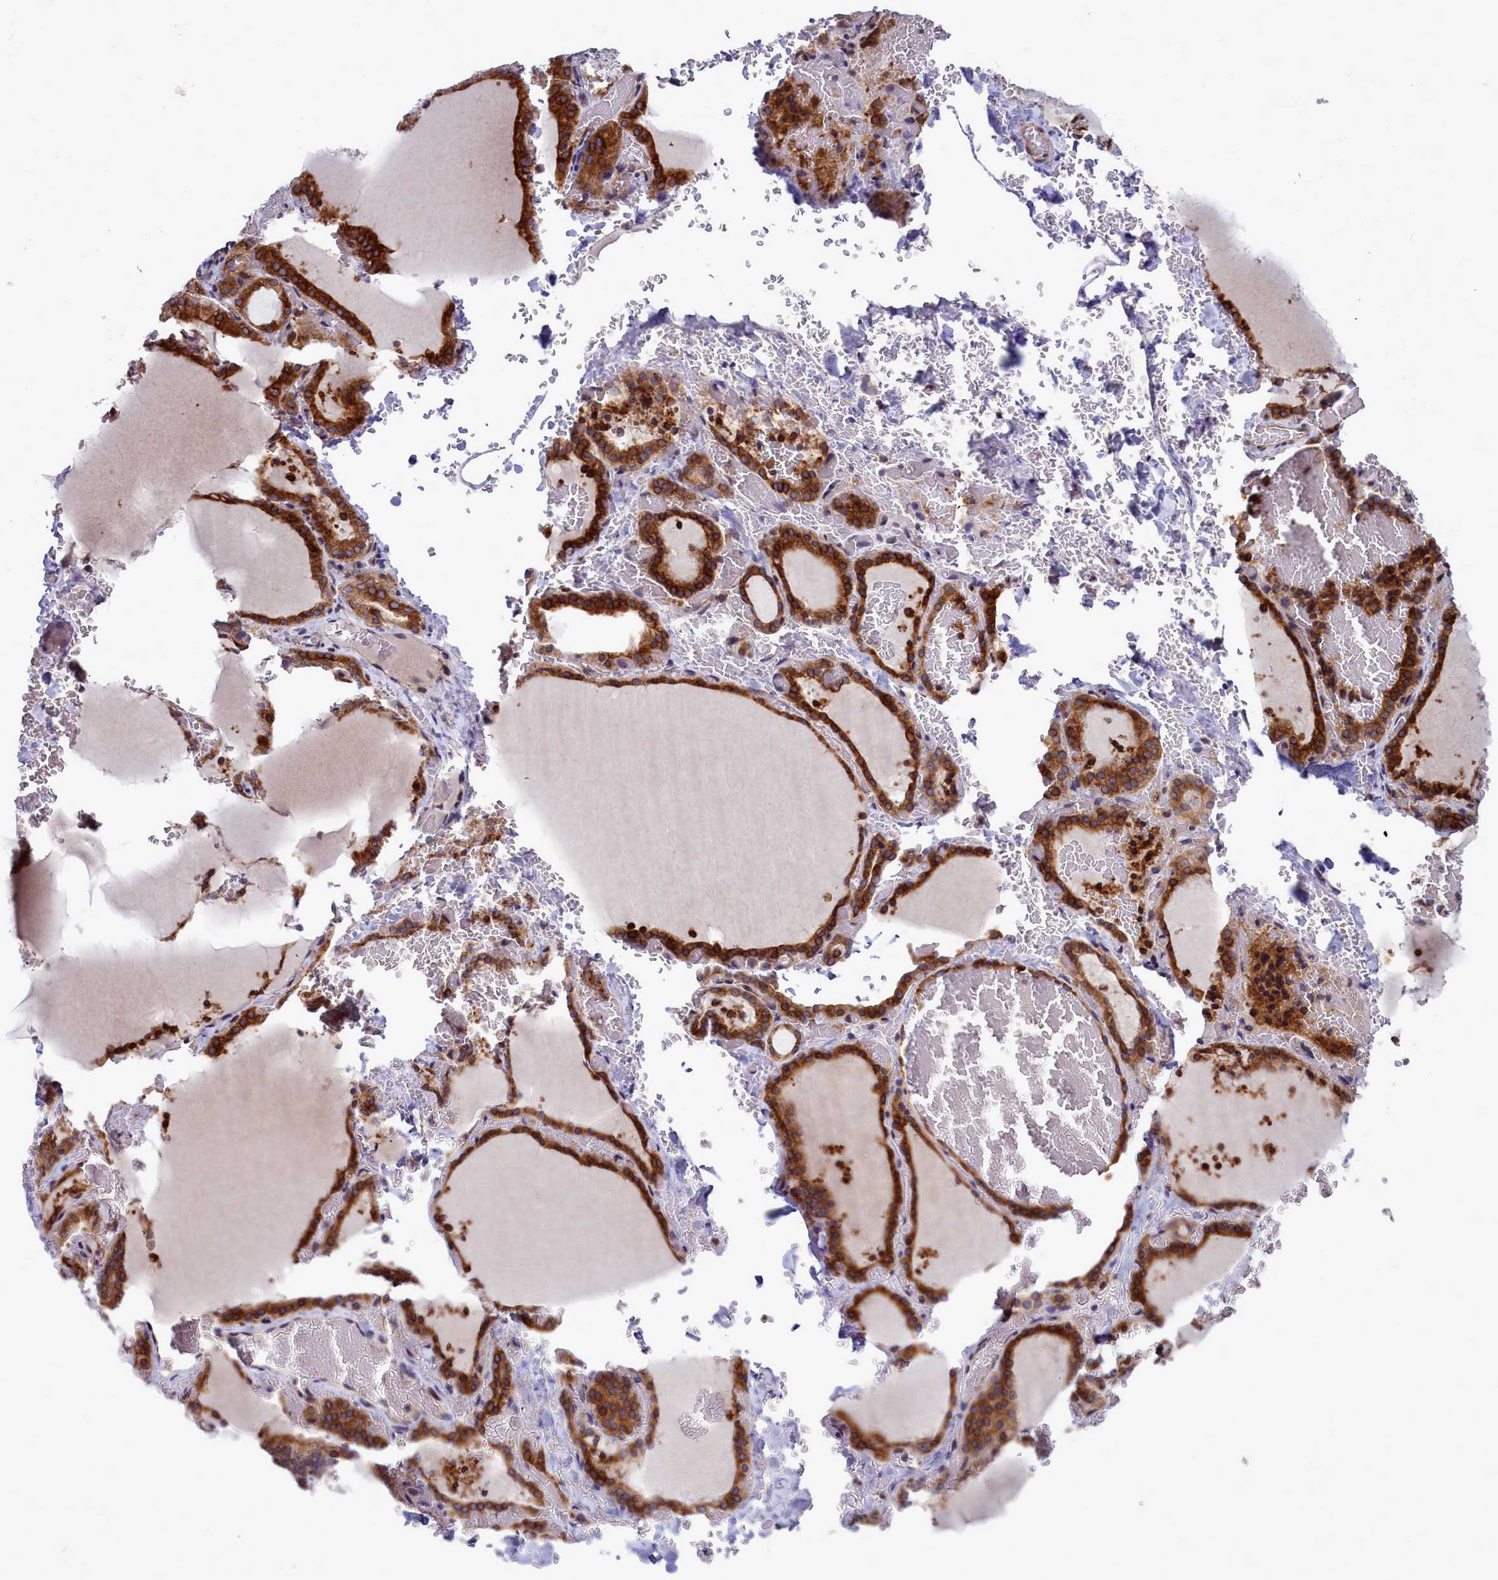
{"staining": {"intensity": "strong", "quantity": ">75%", "location": "cytoplasmic/membranous"}, "tissue": "thyroid gland", "cell_type": "Glandular cells", "image_type": "normal", "snomed": [{"axis": "morphology", "description": "Normal tissue, NOS"}, {"axis": "topography", "description": "Thyroid gland"}], "caption": "Glandular cells reveal strong cytoplasmic/membranous positivity in about >75% of cells in normal thyroid gland.", "gene": "RAPGEF4", "patient": {"sex": "female", "age": 39}}